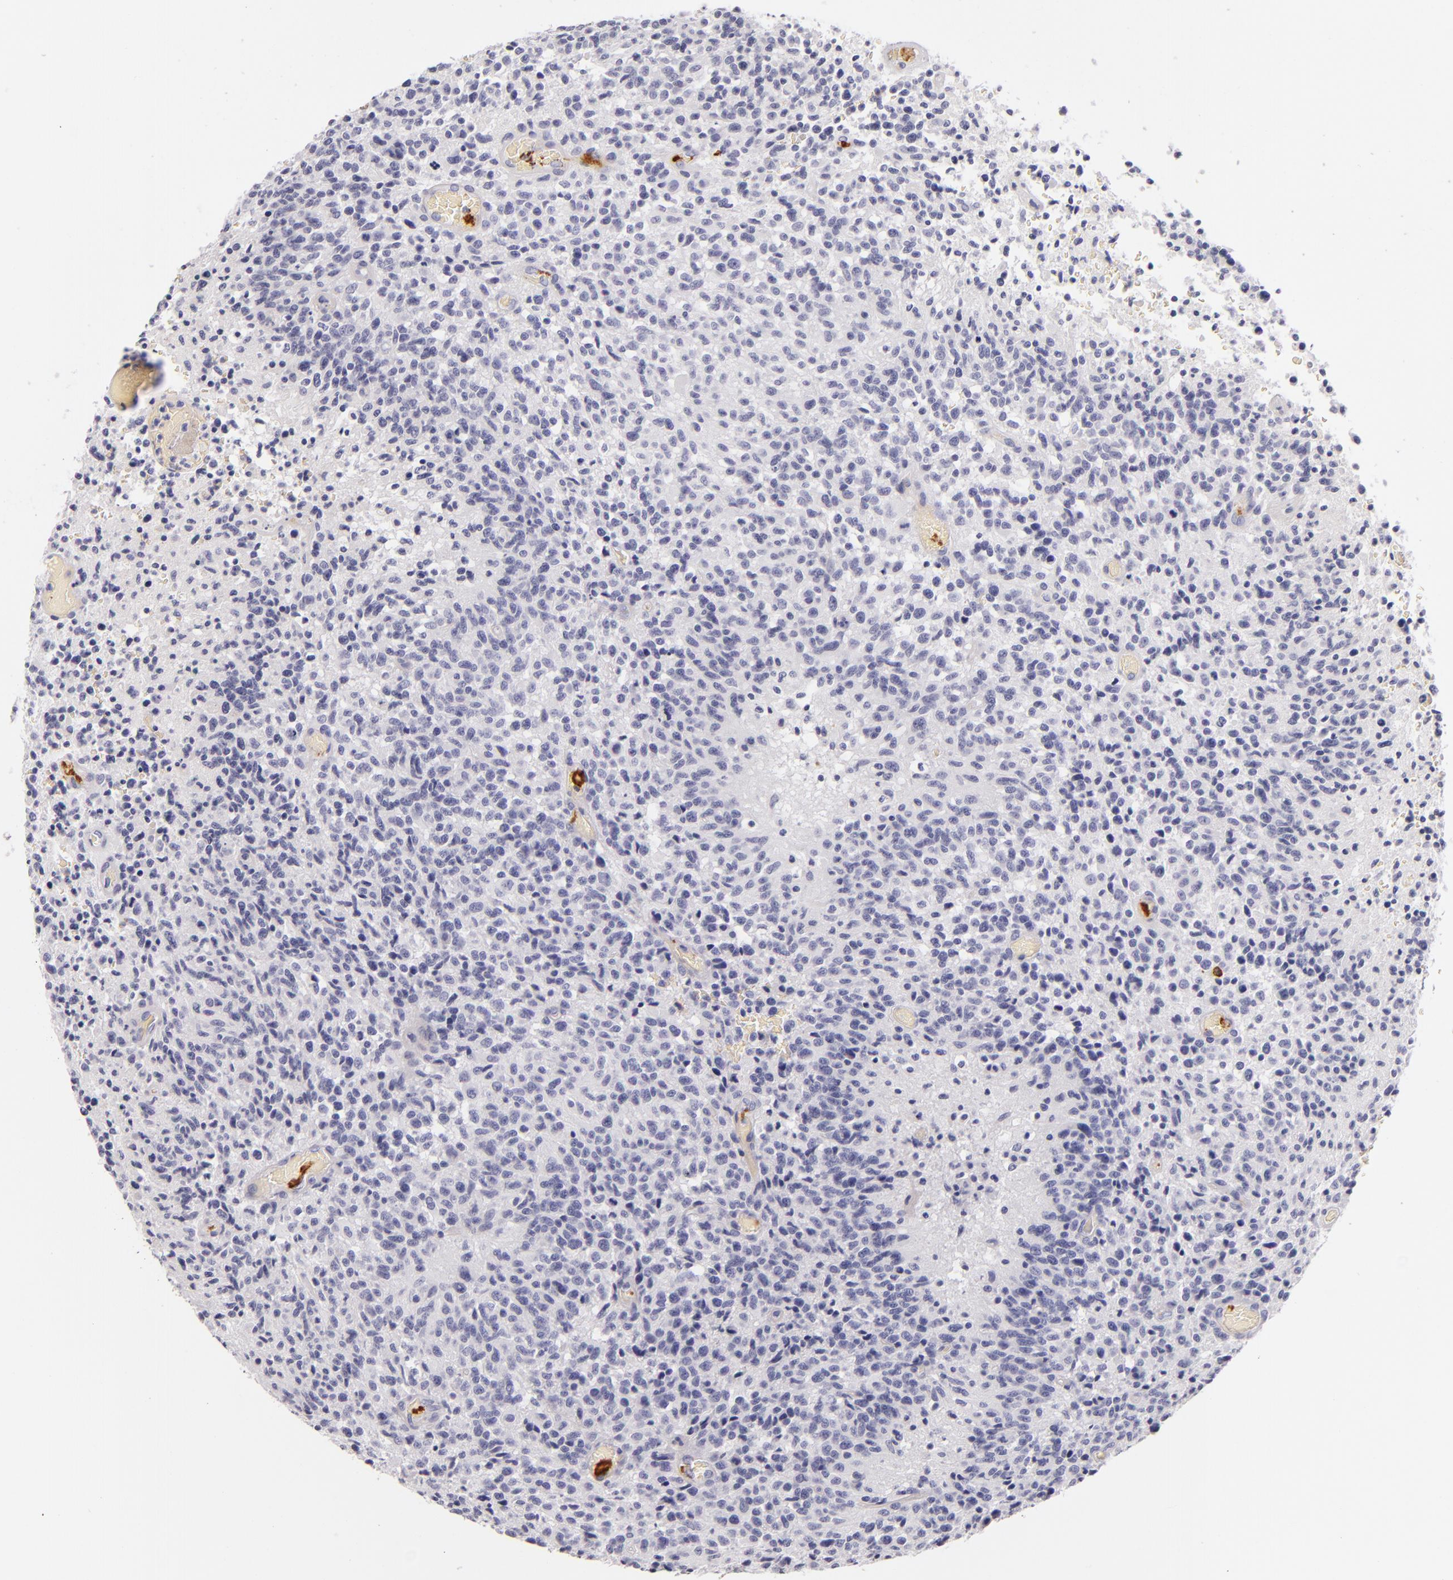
{"staining": {"intensity": "negative", "quantity": "none", "location": "none"}, "tissue": "glioma", "cell_type": "Tumor cells", "image_type": "cancer", "snomed": [{"axis": "morphology", "description": "Glioma, malignant, High grade"}, {"axis": "topography", "description": "Brain"}], "caption": "An image of glioma stained for a protein demonstrates no brown staining in tumor cells. The staining is performed using DAB brown chromogen with nuclei counter-stained in using hematoxylin.", "gene": "LAT", "patient": {"sex": "male", "age": 36}}